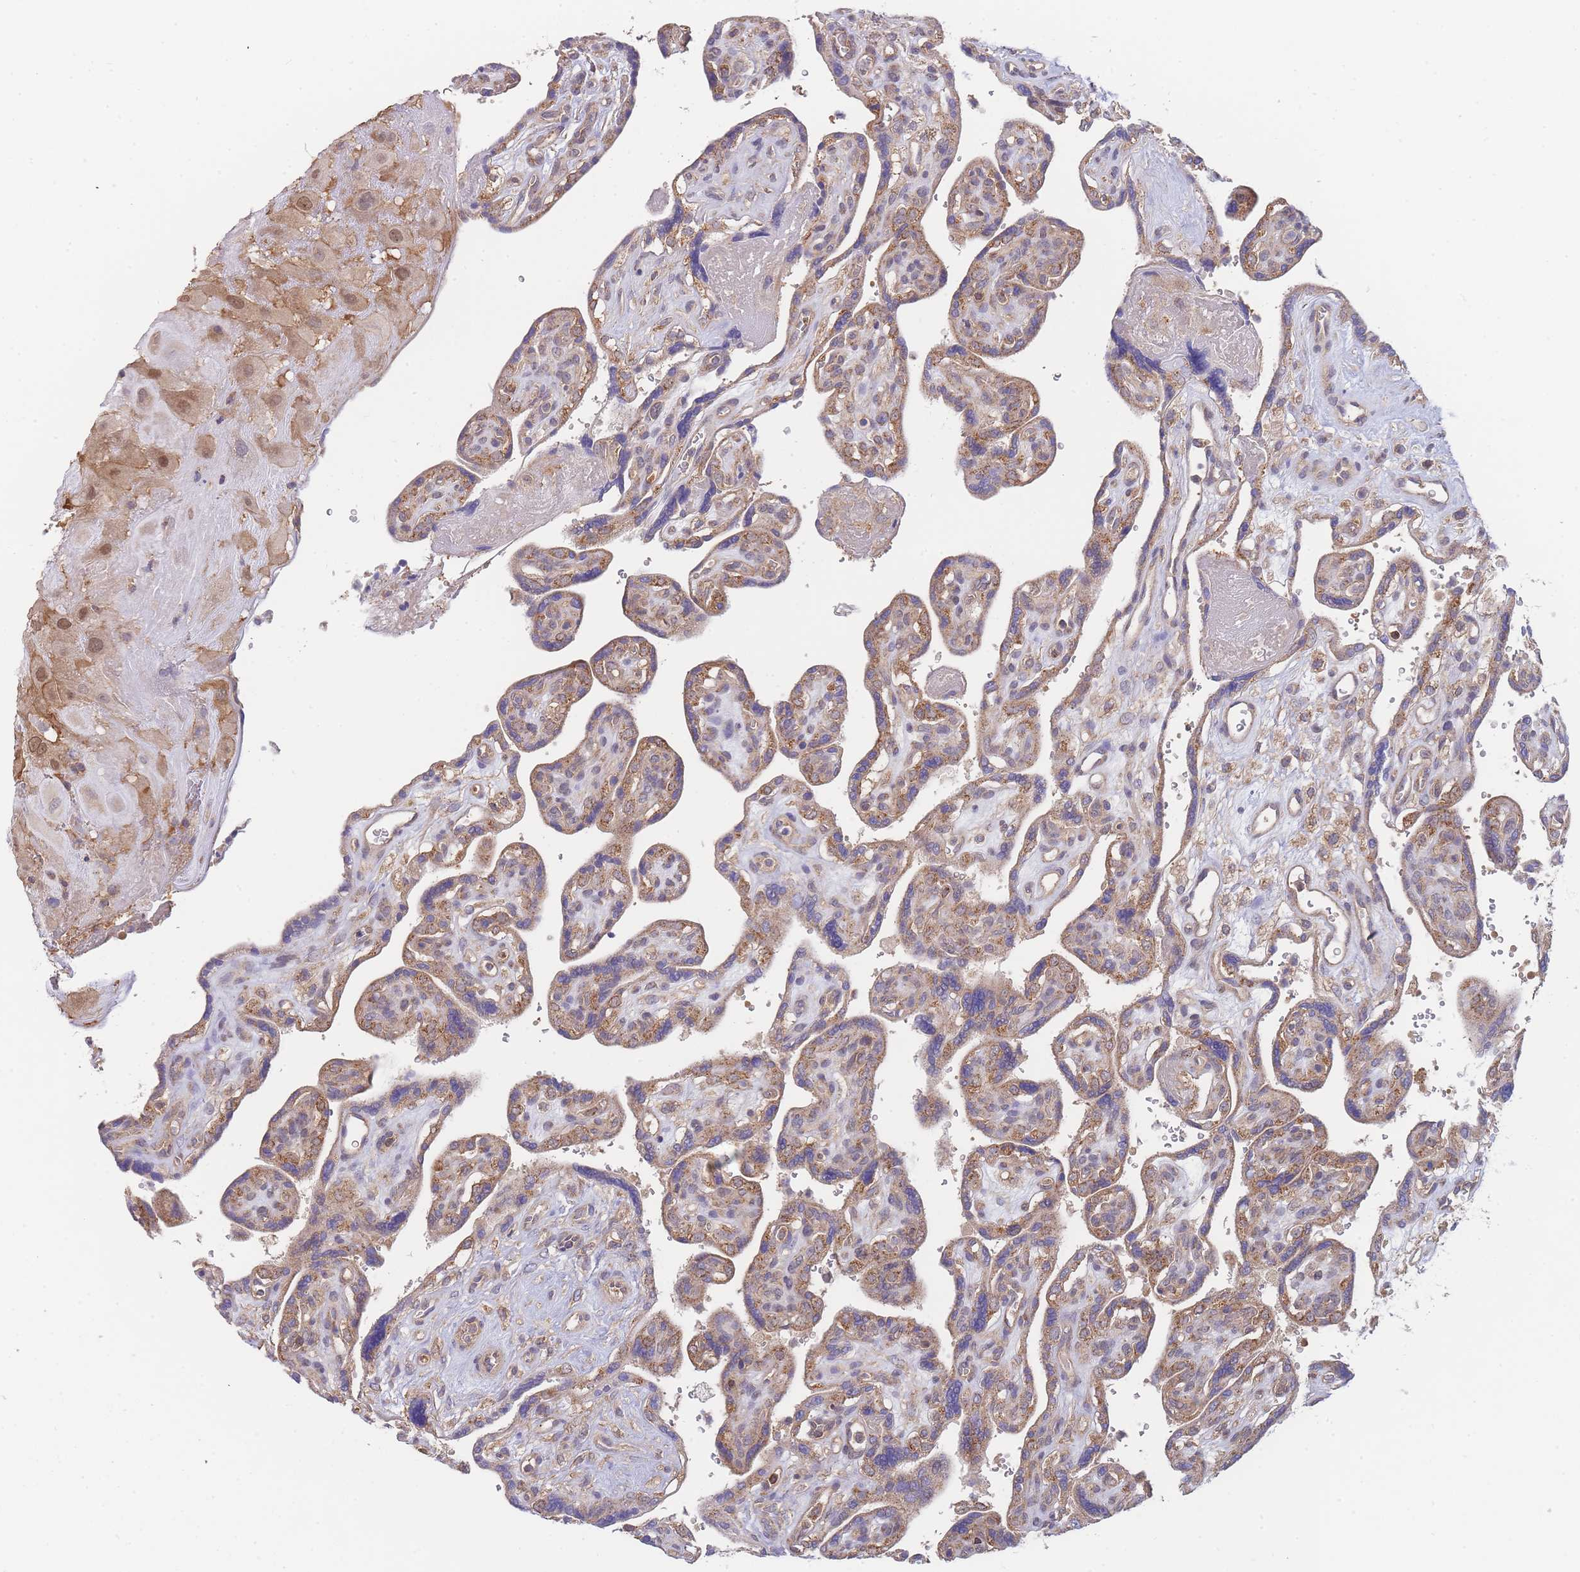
{"staining": {"intensity": "moderate", "quantity": ">75%", "location": "nuclear"}, "tissue": "placenta", "cell_type": "Decidual cells", "image_type": "normal", "snomed": [{"axis": "morphology", "description": "Normal tissue, NOS"}, {"axis": "topography", "description": "Placenta"}], "caption": "Immunohistochemical staining of unremarkable placenta demonstrates medium levels of moderate nuclear expression in about >75% of decidual cells.", "gene": "MRPS18B", "patient": {"sex": "female", "age": 39}}